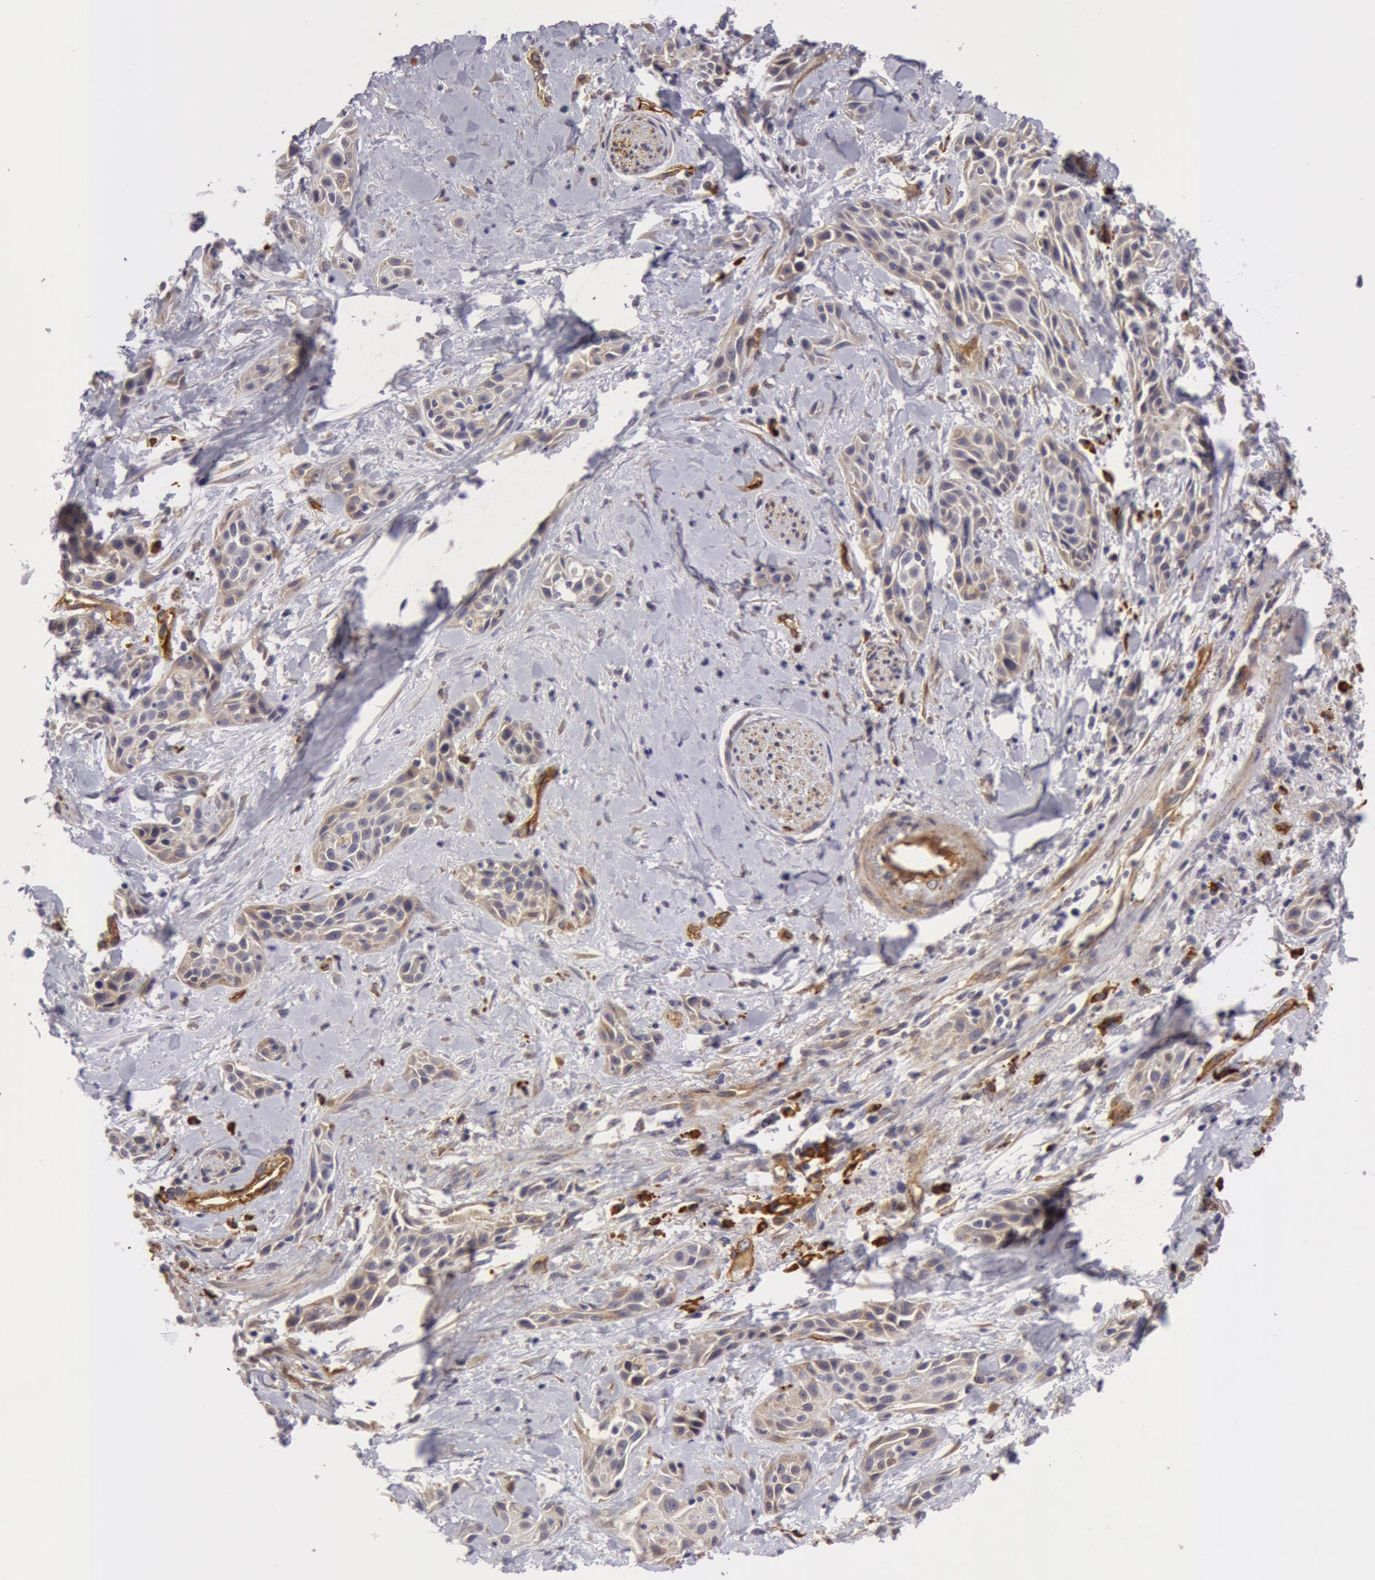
{"staining": {"intensity": "weak", "quantity": "25%-75%", "location": "cytoplasmic/membranous"}, "tissue": "skin cancer", "cell_type": "Tumor cells", "image_type": "cancer", "snomed": [{"axis": "morphology", "description": "Squamous cell carcinoma, NOS"}, {"axis": "topography", "description": "Skin"}, {"axis": "topography", "description": "Anal"}], "caption": "Human squamous cell carcinoma (skin) stained with a protein marker demonstrates weak staining in tumor cells.", "gene": "IL23A", "patient": {"sex": "male", "age": 64}}